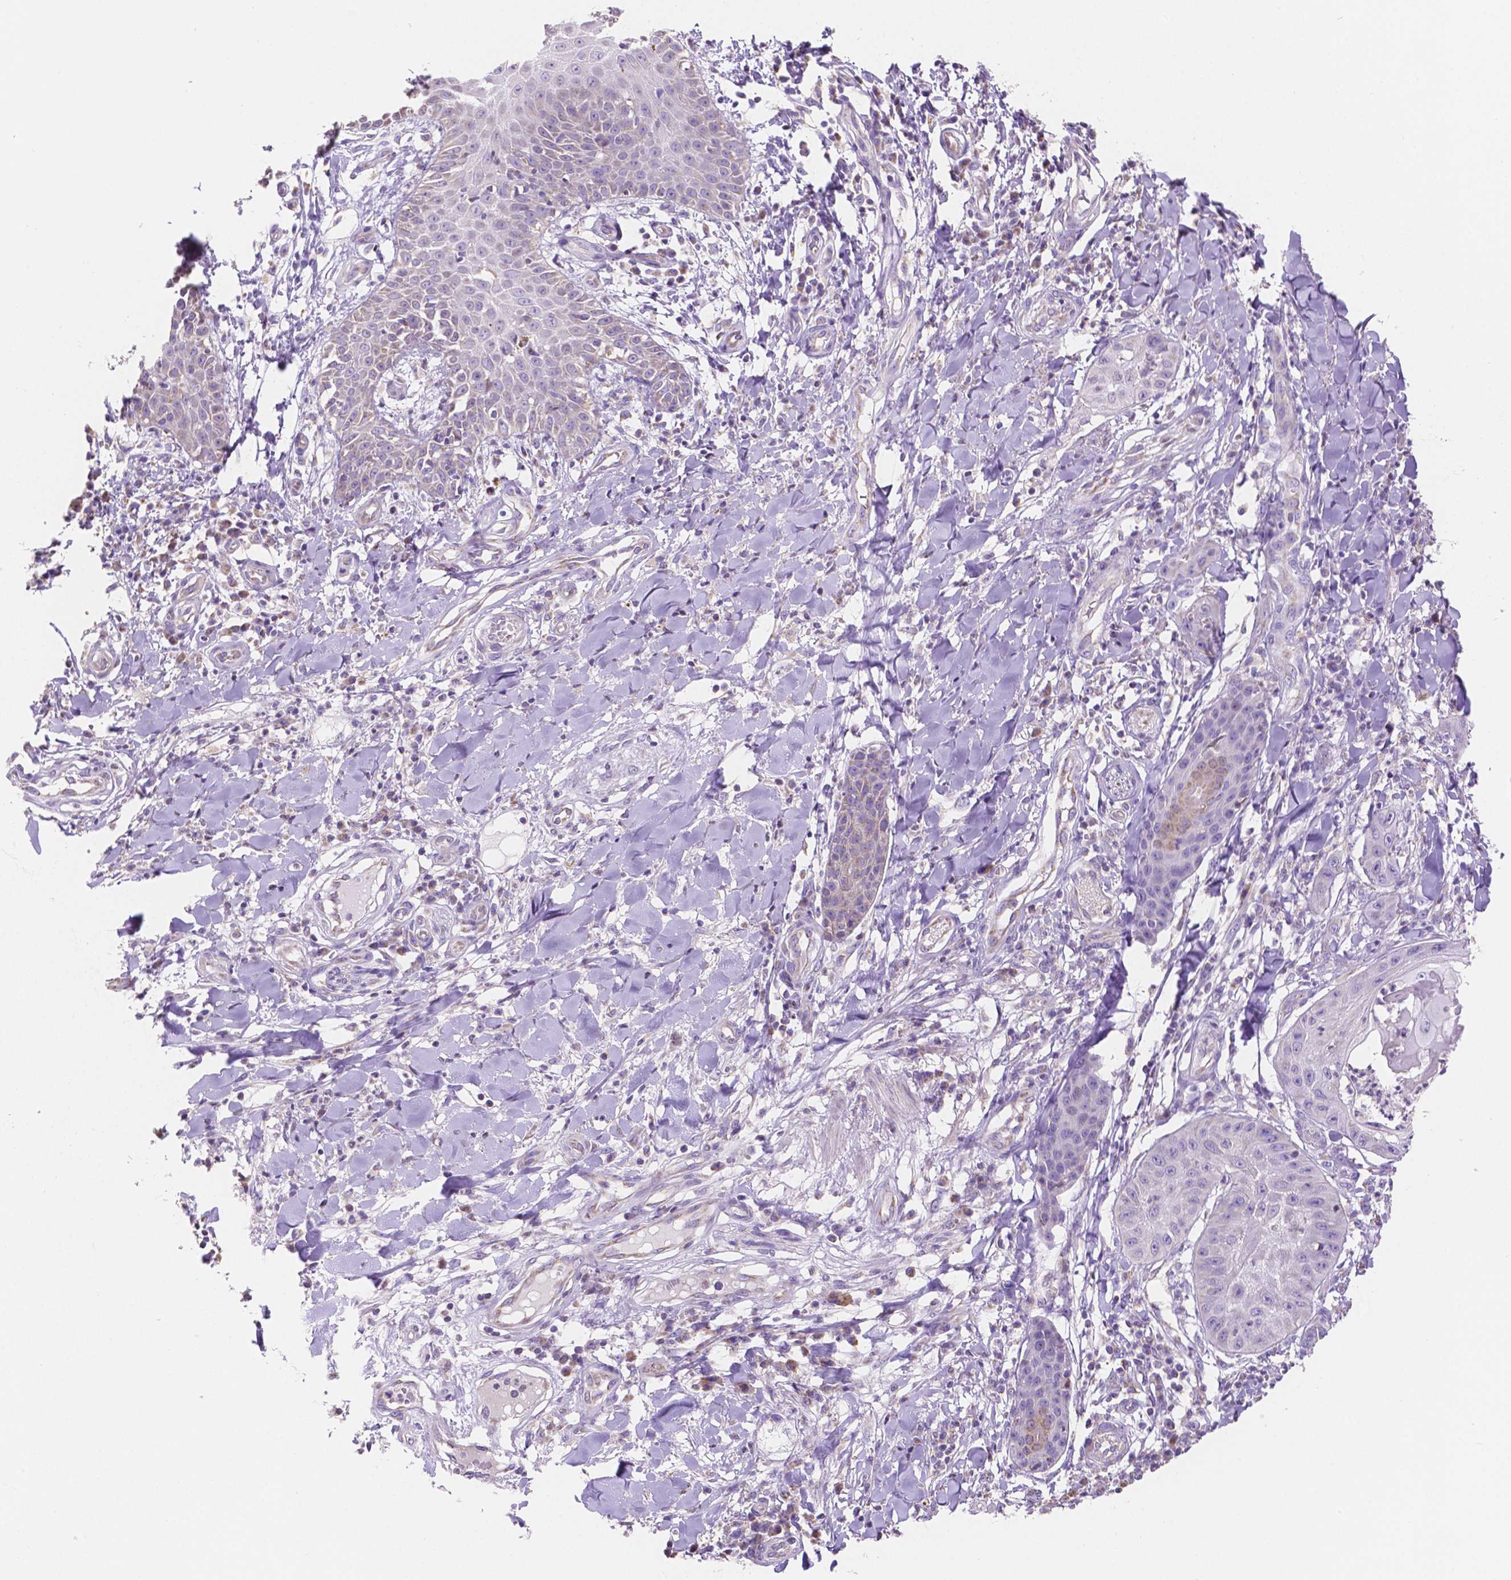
{"staining": {"intensity": "negative", "quantity": "none", "location": "none"}, "tissue": "skin cancer", "cell_type": "Tumor cells", "image_type": "cancer", "snomed": [{"axis": "morphology", "description": "Squamous cell carcinoma, NOS"}, {"axis": "topography", "description": "Skin"}], "caption": "Immunohistochemistry (IHC) photomicrograph of neoplastic tissue: human skin cancer stained with DAB reveals no significant protein expression in tumor cells.", "gene": "TMEM130", "patient": {"sex": "male", "age": 70}}